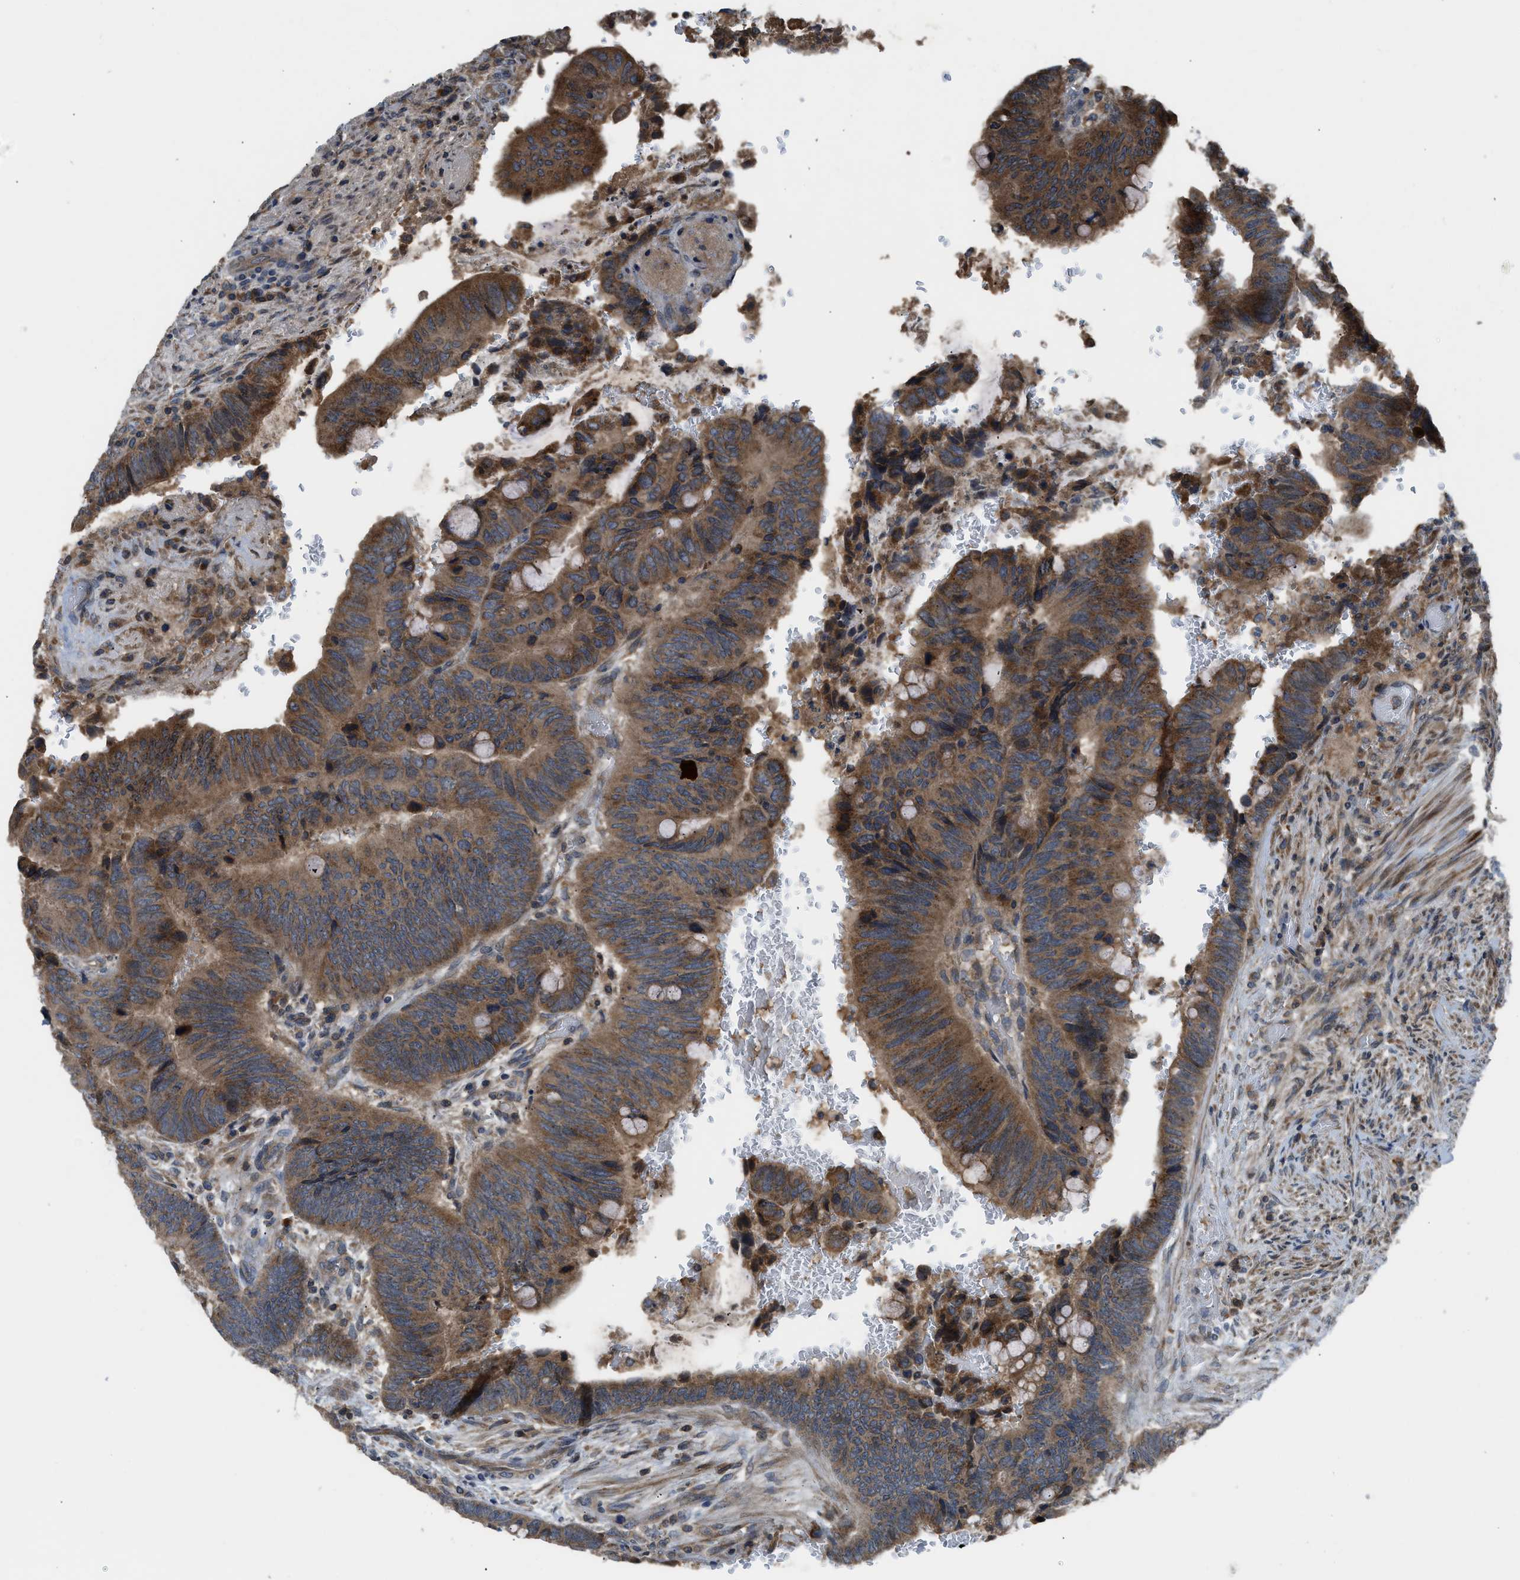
{"staining": {"intensity": "moderate", "quantity": ">75%", "location": "cytoplasmic/membranous"}, "tissue": "colorectal cancer", "cell_type": "Tumor cells", "image_type": "cancer", "snomed": [{"axis": "morphology", "description": "Normal tissue, NOS"}, {"axis": "morphology", "description": "Adenocarcinoma, NOS"}, {"axis": "topography", "description": "Rectum"}, {"axis": "topography", "description": "Peripheral nerve tissue"}], "caption": "Immunohistochemical staining of colorectal cancer (adenocarcinoma) shows moderate cytoplasmic/membranous protein positivity in approximately >75% of tumor cells.", "gene": "PAFAH2", "patient": {"sex": "male", "age": 92}}